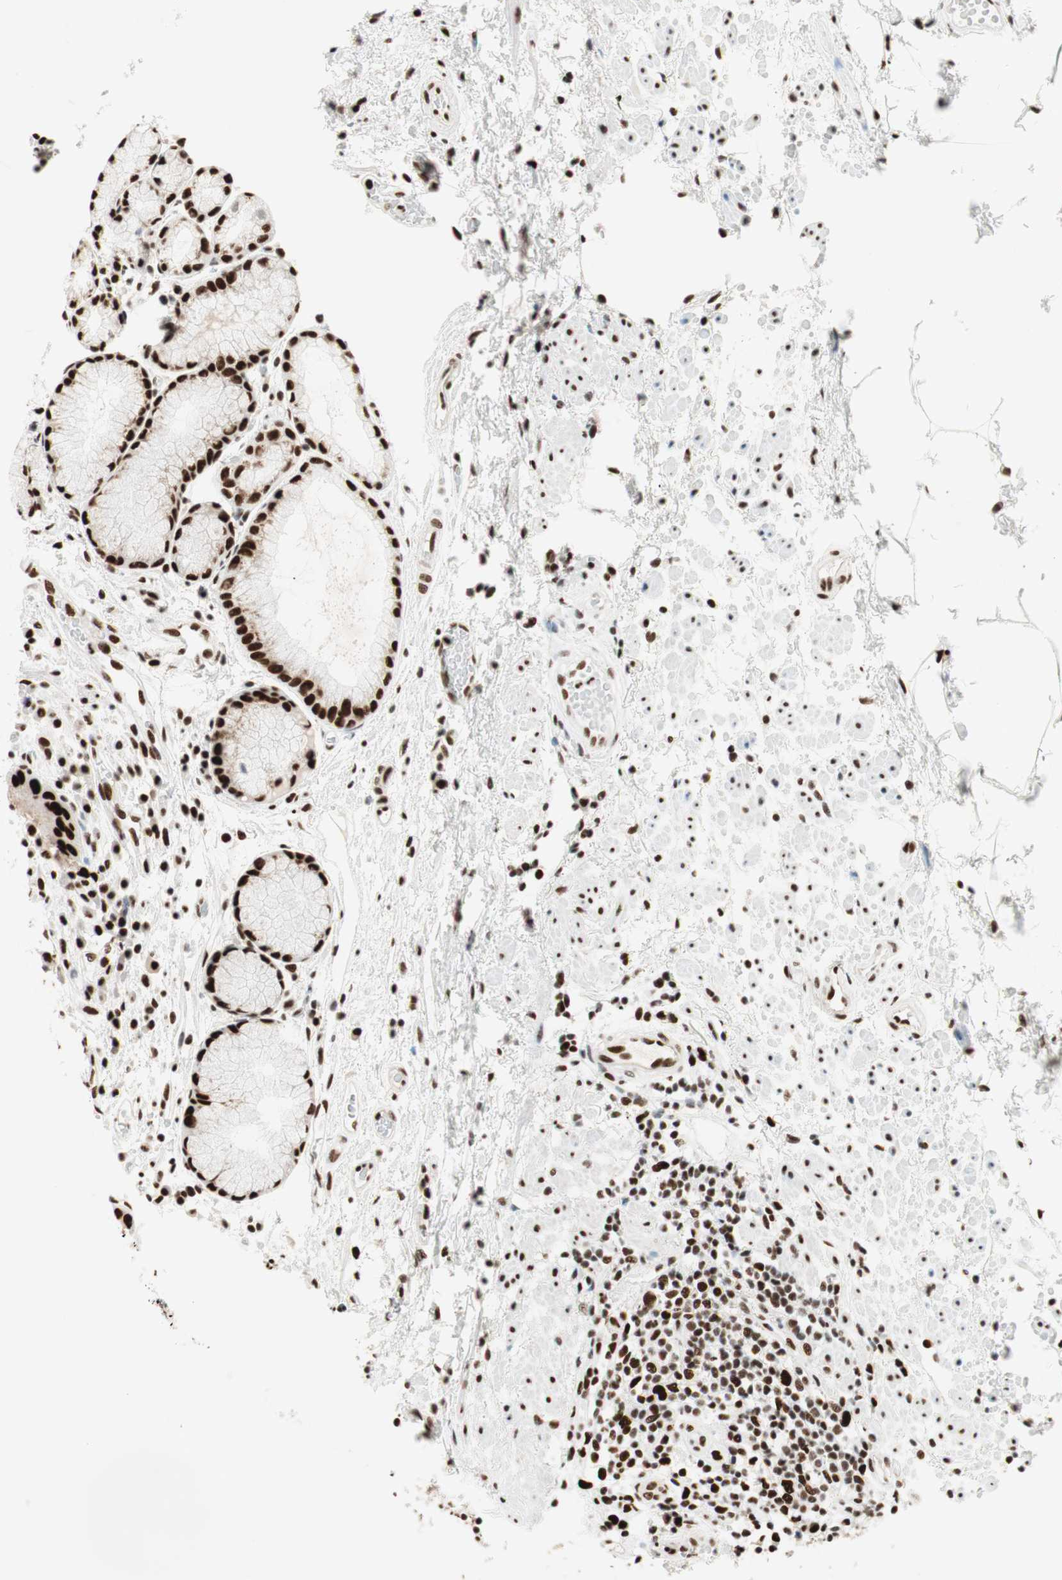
{"staining": {"intensity": "strong", "quantity": ">75%", "location": "cytoplasmic/membranous,nuclear"}, "tissue": "stomach", "cell_type": "Glandular cells", "image_type": "normal", "snomed": [{"axis": "morphology", "description": "Normal tissue, NOS"}, {"axis": "topography", "description": "Stomach, upper"}], "caption": "Immunohistochemical staining of benign stomach demonstrates >75% levels of strong cytoplasmic/membranous,nuclear protein expression in about >75% of glandular cells.", "gene": "PSME3", "patient": {"sex": "male", "age": 72}}